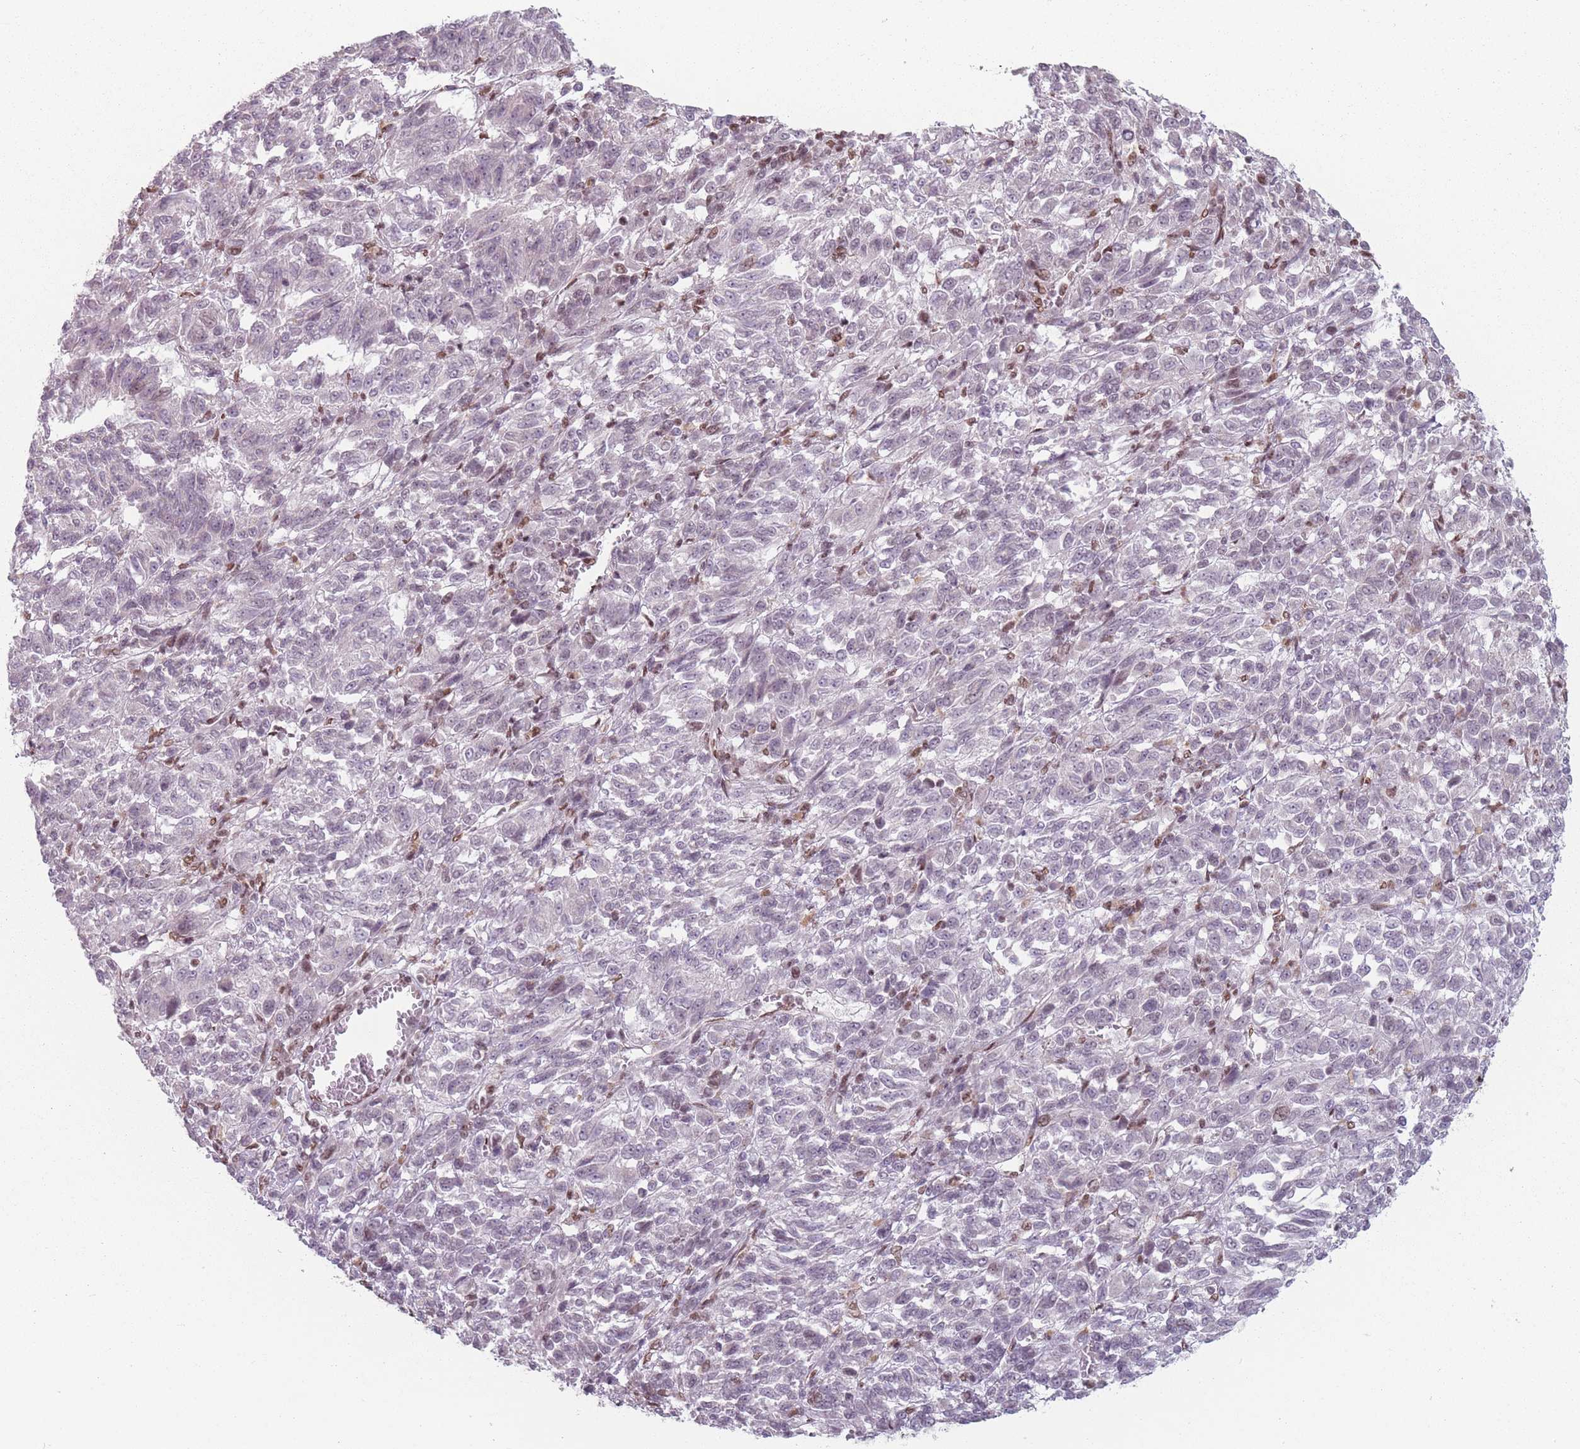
{"staining": {"intensity": "negative", "quantity": "none", "location": "none"}, "tissue": "melanoma", "cell_type": "Tumor cells", "image_type": "cancer", "snomed": [{"axis": "morphology", "description": "Malignant melanoma, Metastatic site"}, {"axis": "topography", "description": "Lung"}], "caption": "Photomicrograph shows no protein staining in tumor cells of malignant melanoma (metastatic site) tissue.", "gene": "SH3BGRL2", "patient": {"sex": "male", "age": 64}}